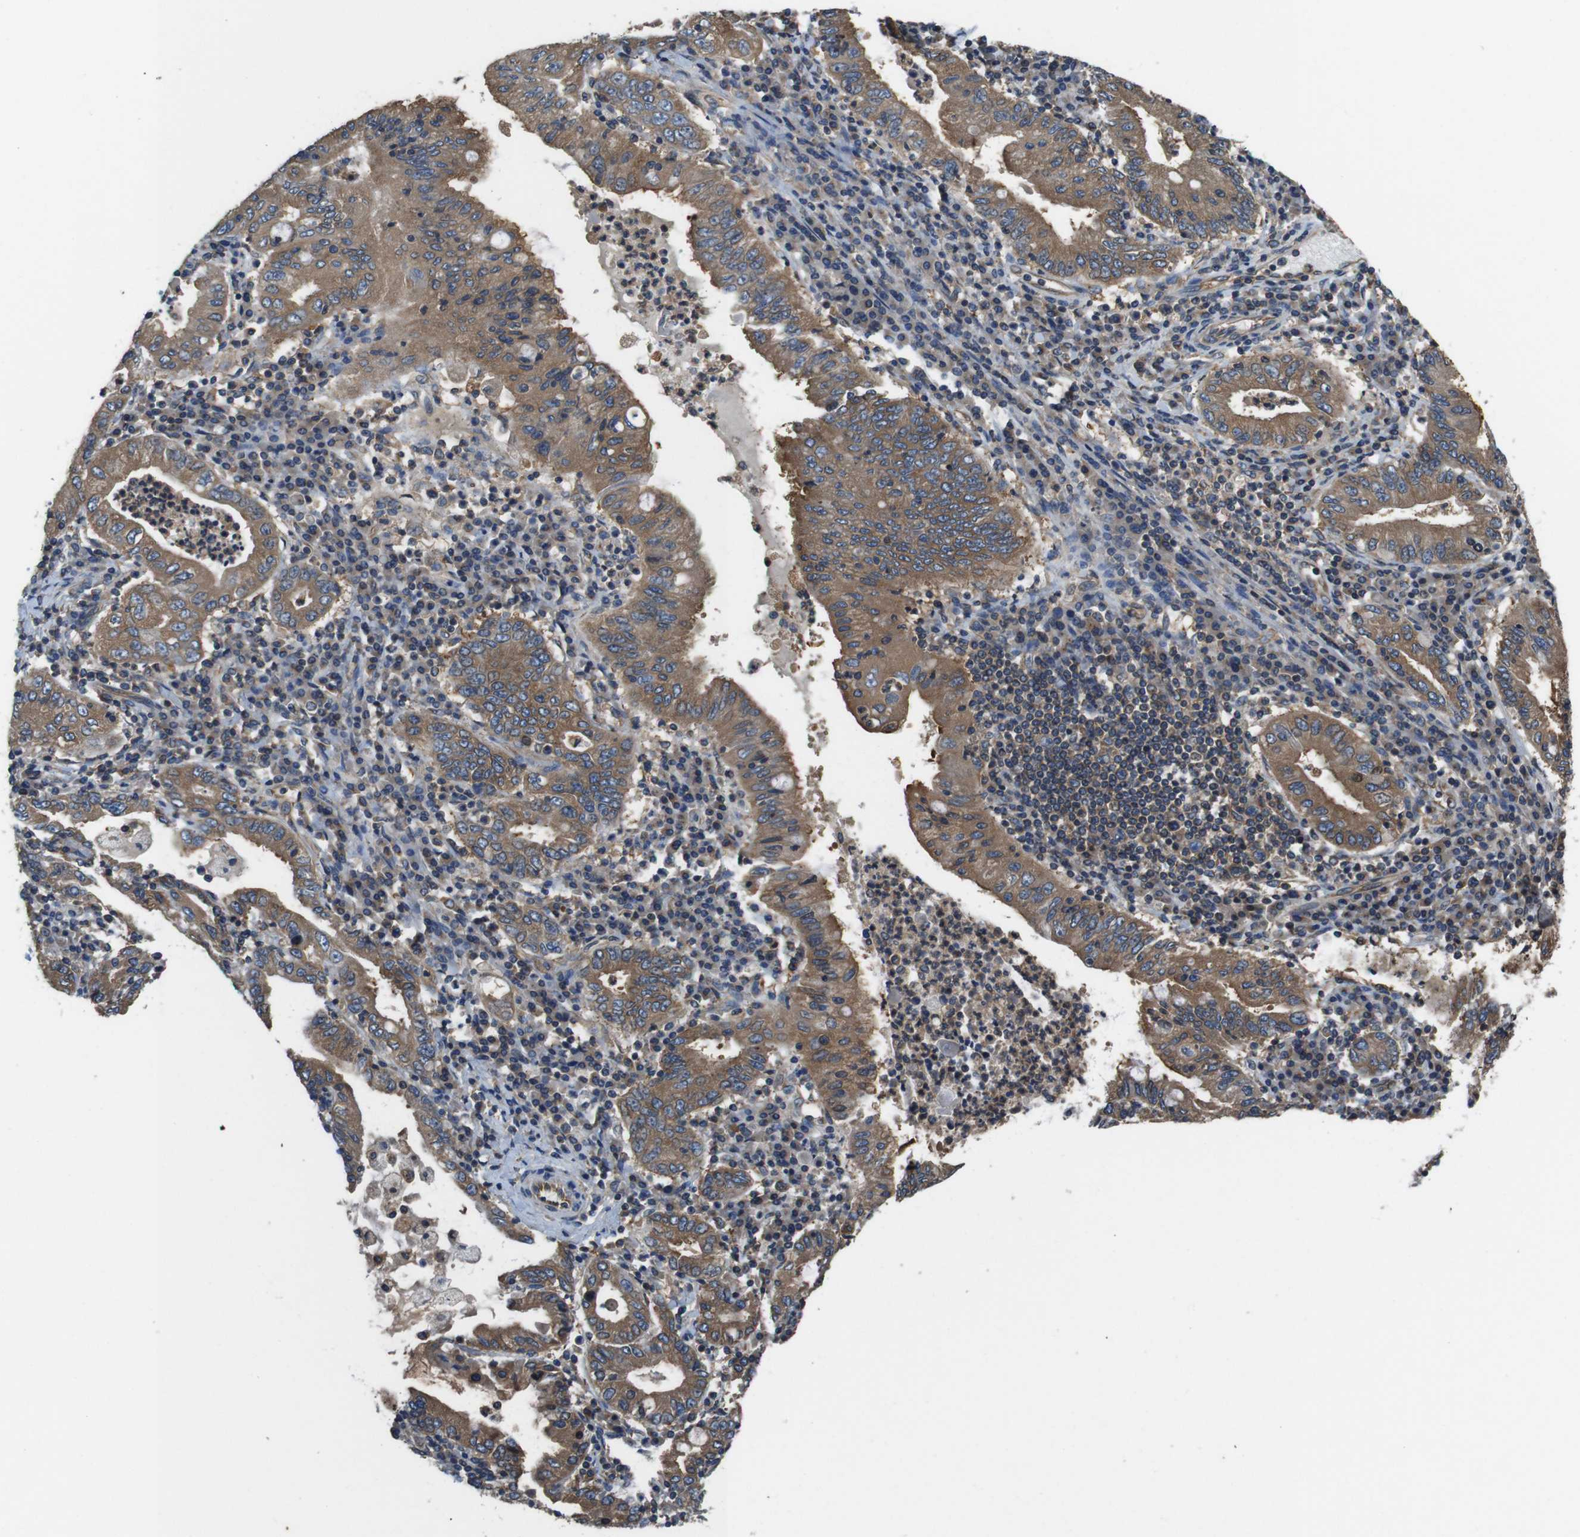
{"staining": {"intensity": "moderate", "quantity": ">75%", "location": "cytoplasmic/membranous"}, "tissue": "stomach cancer", "cell_type": "Tumor cells", "image_type": "cancer", "snomed": [{"axis": "morphology", "description": "Normal tissue, NOS"}, {"axis": "morphology", "description": "Adenocarcinoma, NOS"}, {"axis": "topography", "description": "Esophagus"}, {"axis": "topography", "description": "Stomach, upper"}, {"axis": "topography", "description": "Peripheral nerve tissue"}], "caption": "Immunohistochemistry (IHC) (DAB) staining of stomach adenocarcinoma displays moderate cytoplasmic/membranous protein expression in approximately >75% of tumor cells.", "gene": "DCTN1", "patient": {"sex": "male", "age": 62}}